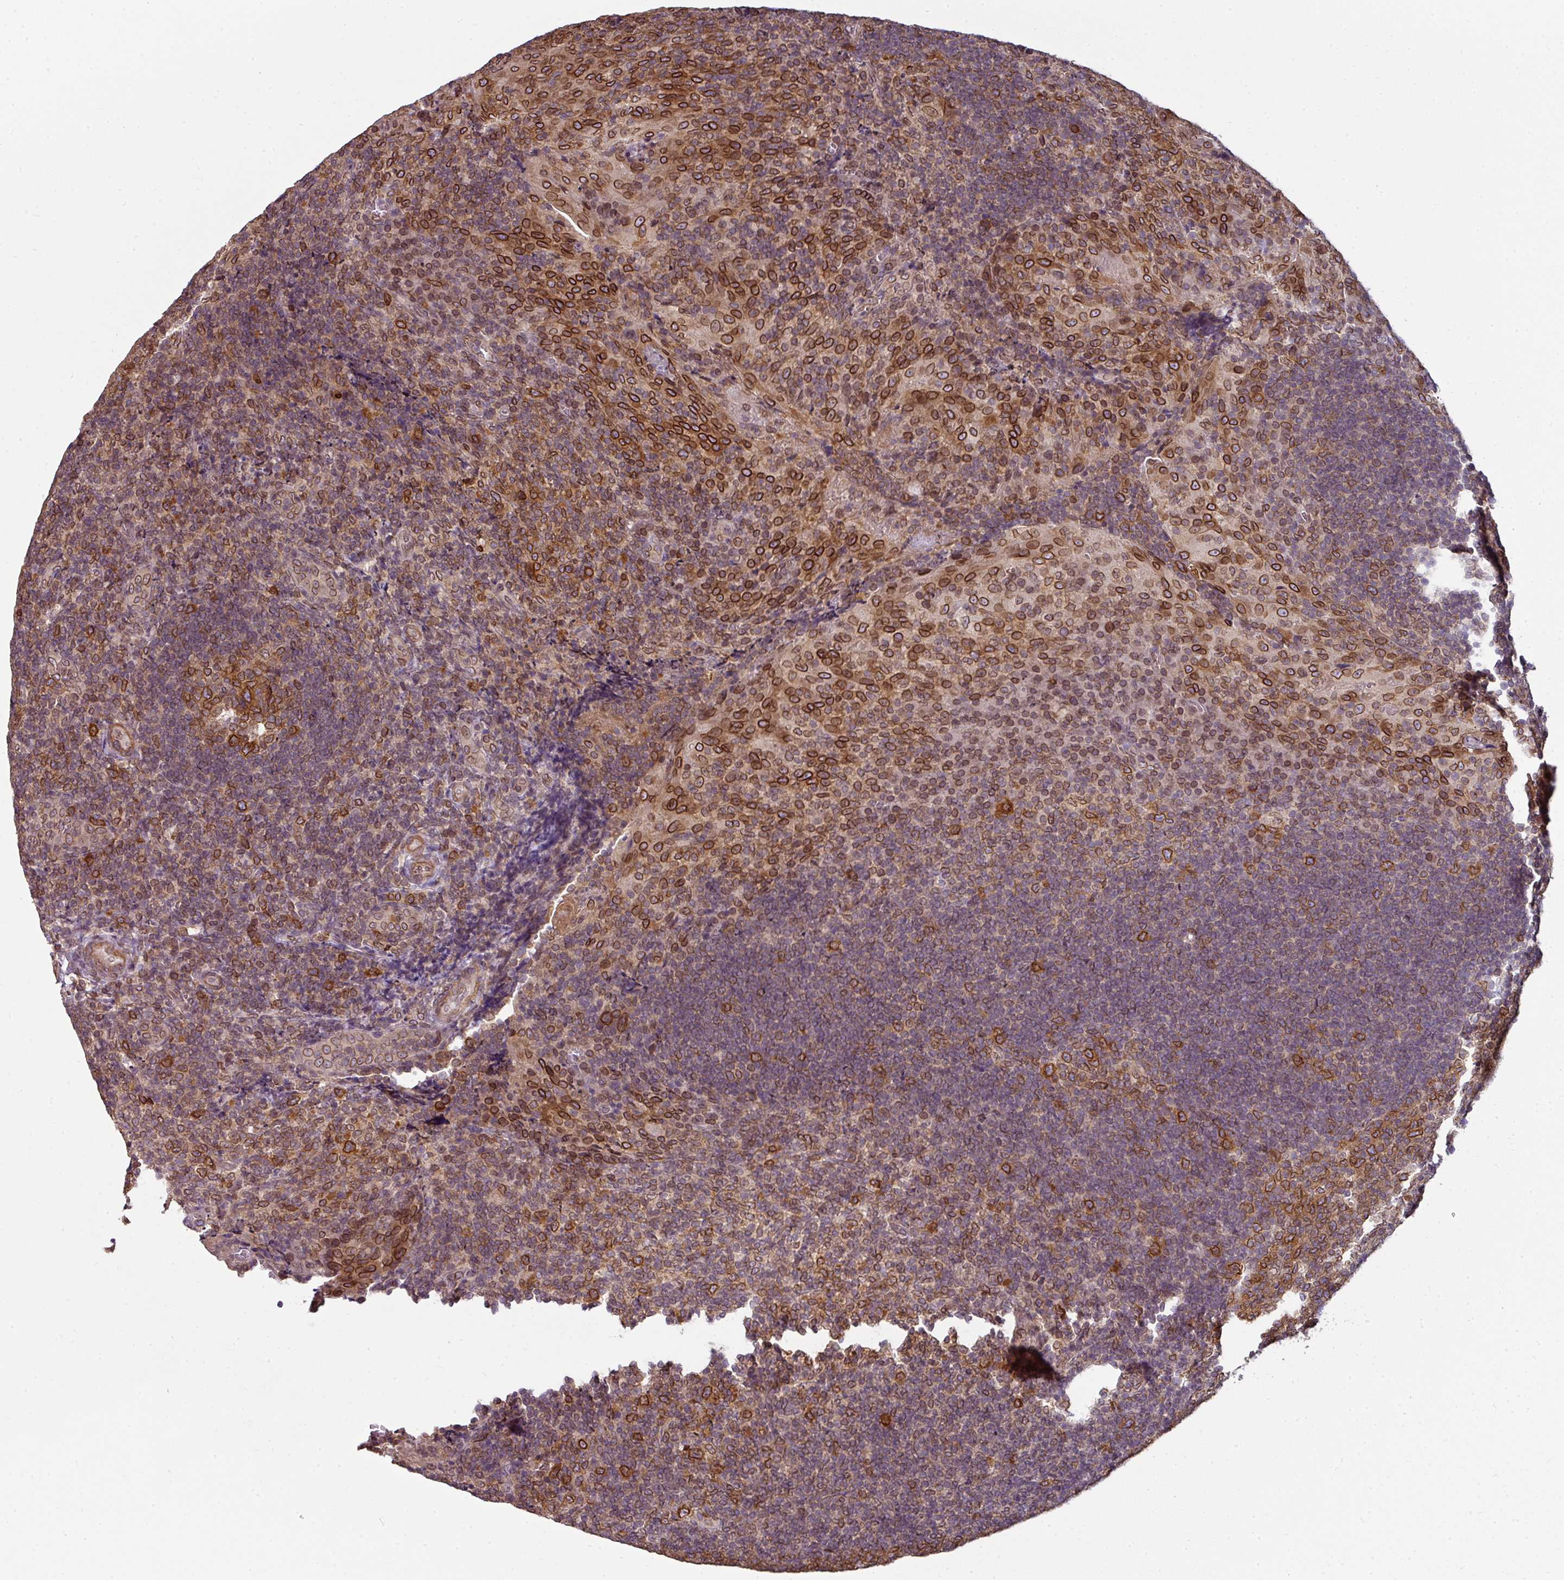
{"staining": {"intensity": "strong", "quantity": ">75%", "location": "cytoplasmic/membranous,nuclear"}, "tissue": "tonsil", "cell_type": "Germinal center cells", "image_type": "normal", "snomed": [{"axis": "morphology", "description": "Normal tissue, NOS"}, {"axis": "topography", "description": "Tonsil"}], "caption": "Human tonsil stained with a brown dye exhibits strong cytoplasmic/membranous,nuclear positive expression in approximately >75% of germinal center cells.", "gene": "RANGAP1", "patient": {"sex": "male", "age": 17}}